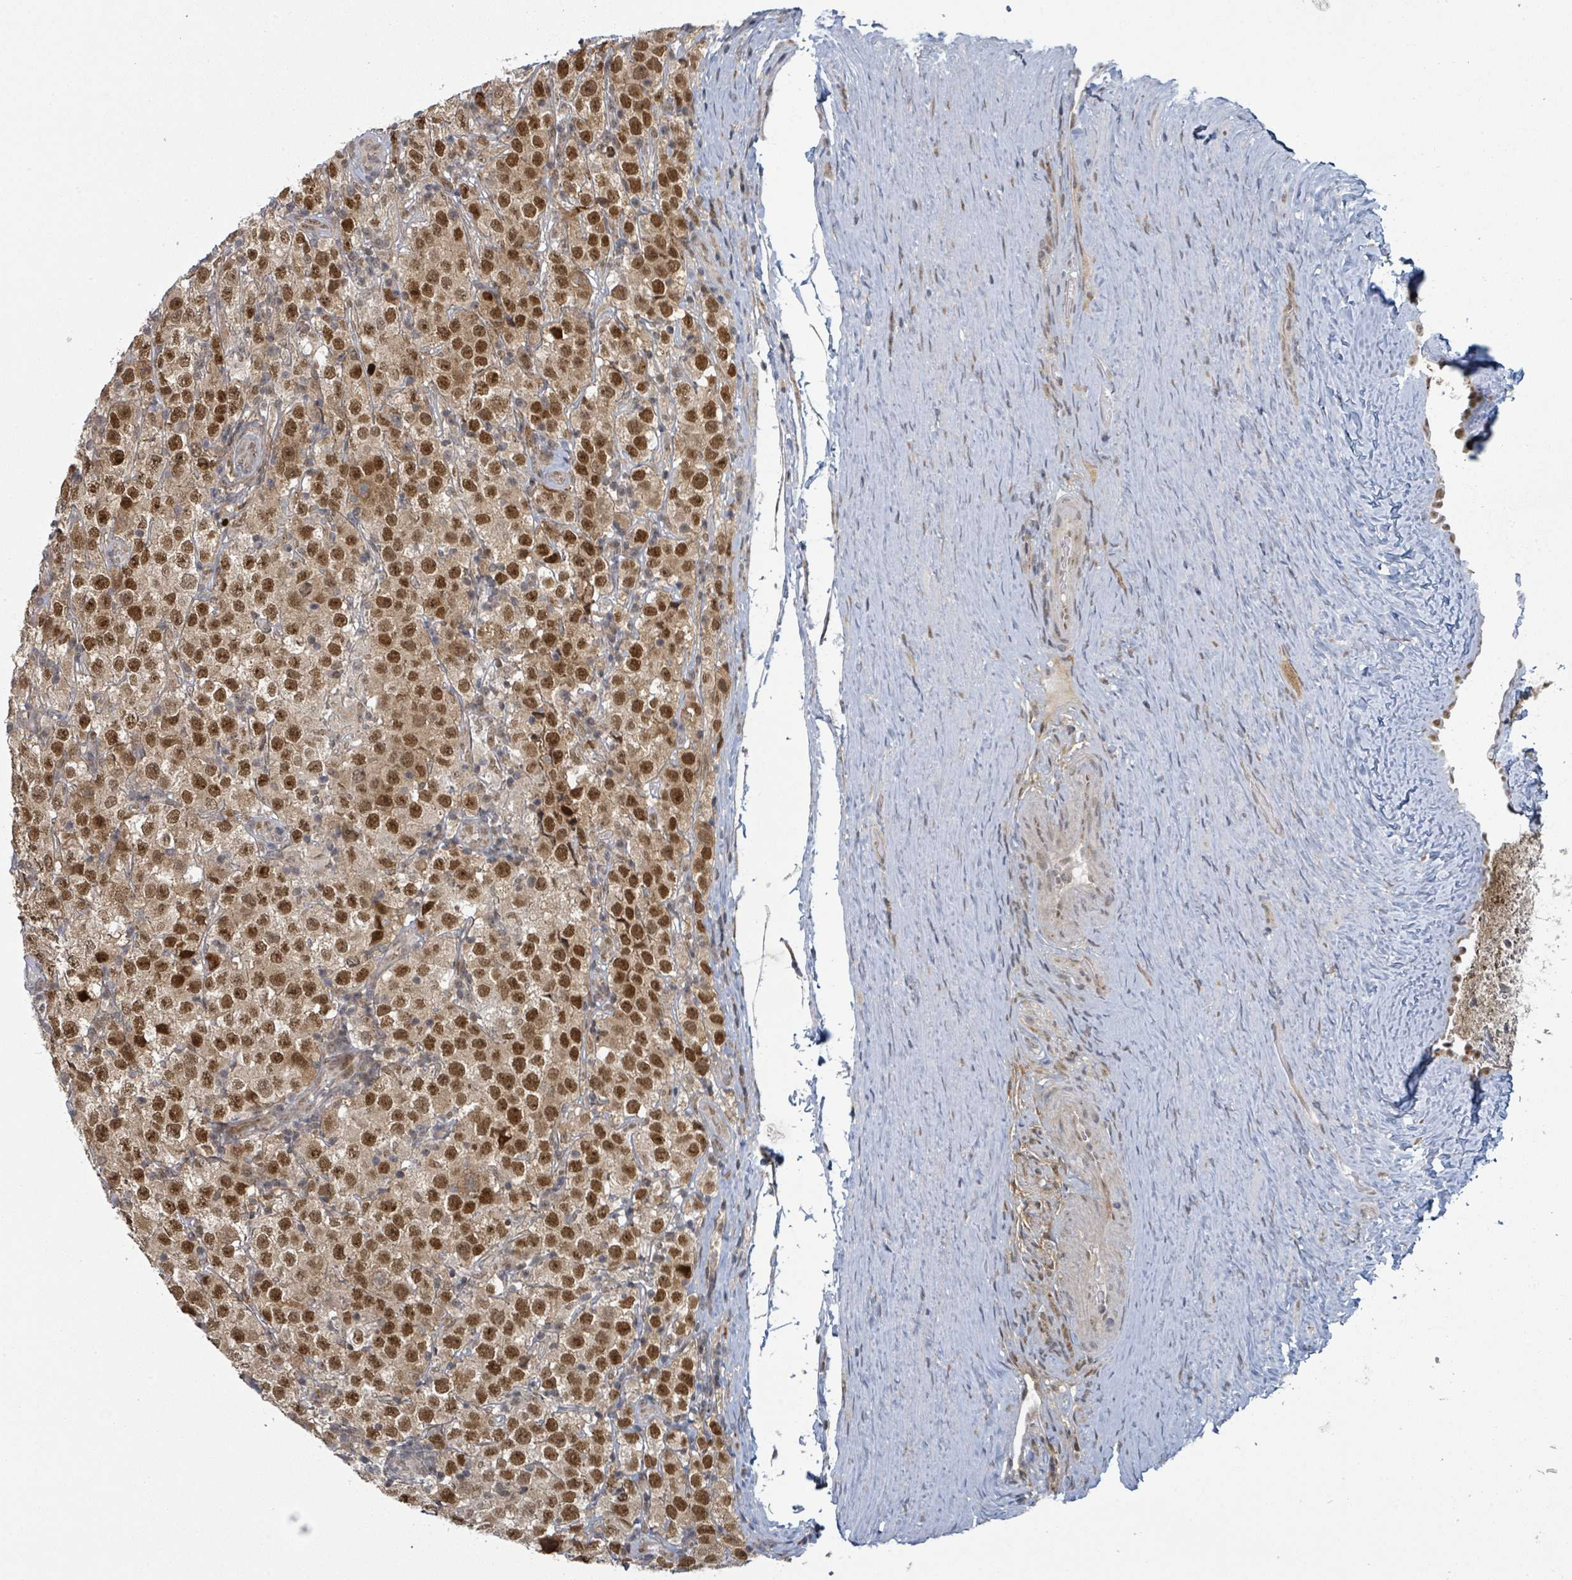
{"staining": {"intensity": "strong", "quantity": ">75%", "location": "nuclear"}, "tissue": "testis cancer", "cell_type": "Tumor cells", "image_type": "cancer", "snomed": [{"axis": "morphology", "description": "Seminoma, NOS"}, {"axis": "morphology", "description": "Carcinoma, Embryonal, NOS"}, {"axis": "topography", "description": "Testis"}], "caption": "A histopathology image of human testis cancer stained for a protein displays strong nuclear brown staining in tumor cells. (DAB (3,3'-diaminobenzidine) = brown stain, brightfield microscopy at high magnification).", "gene": "GTF3C1", "patient": {"sex": "male", "age": 41}}